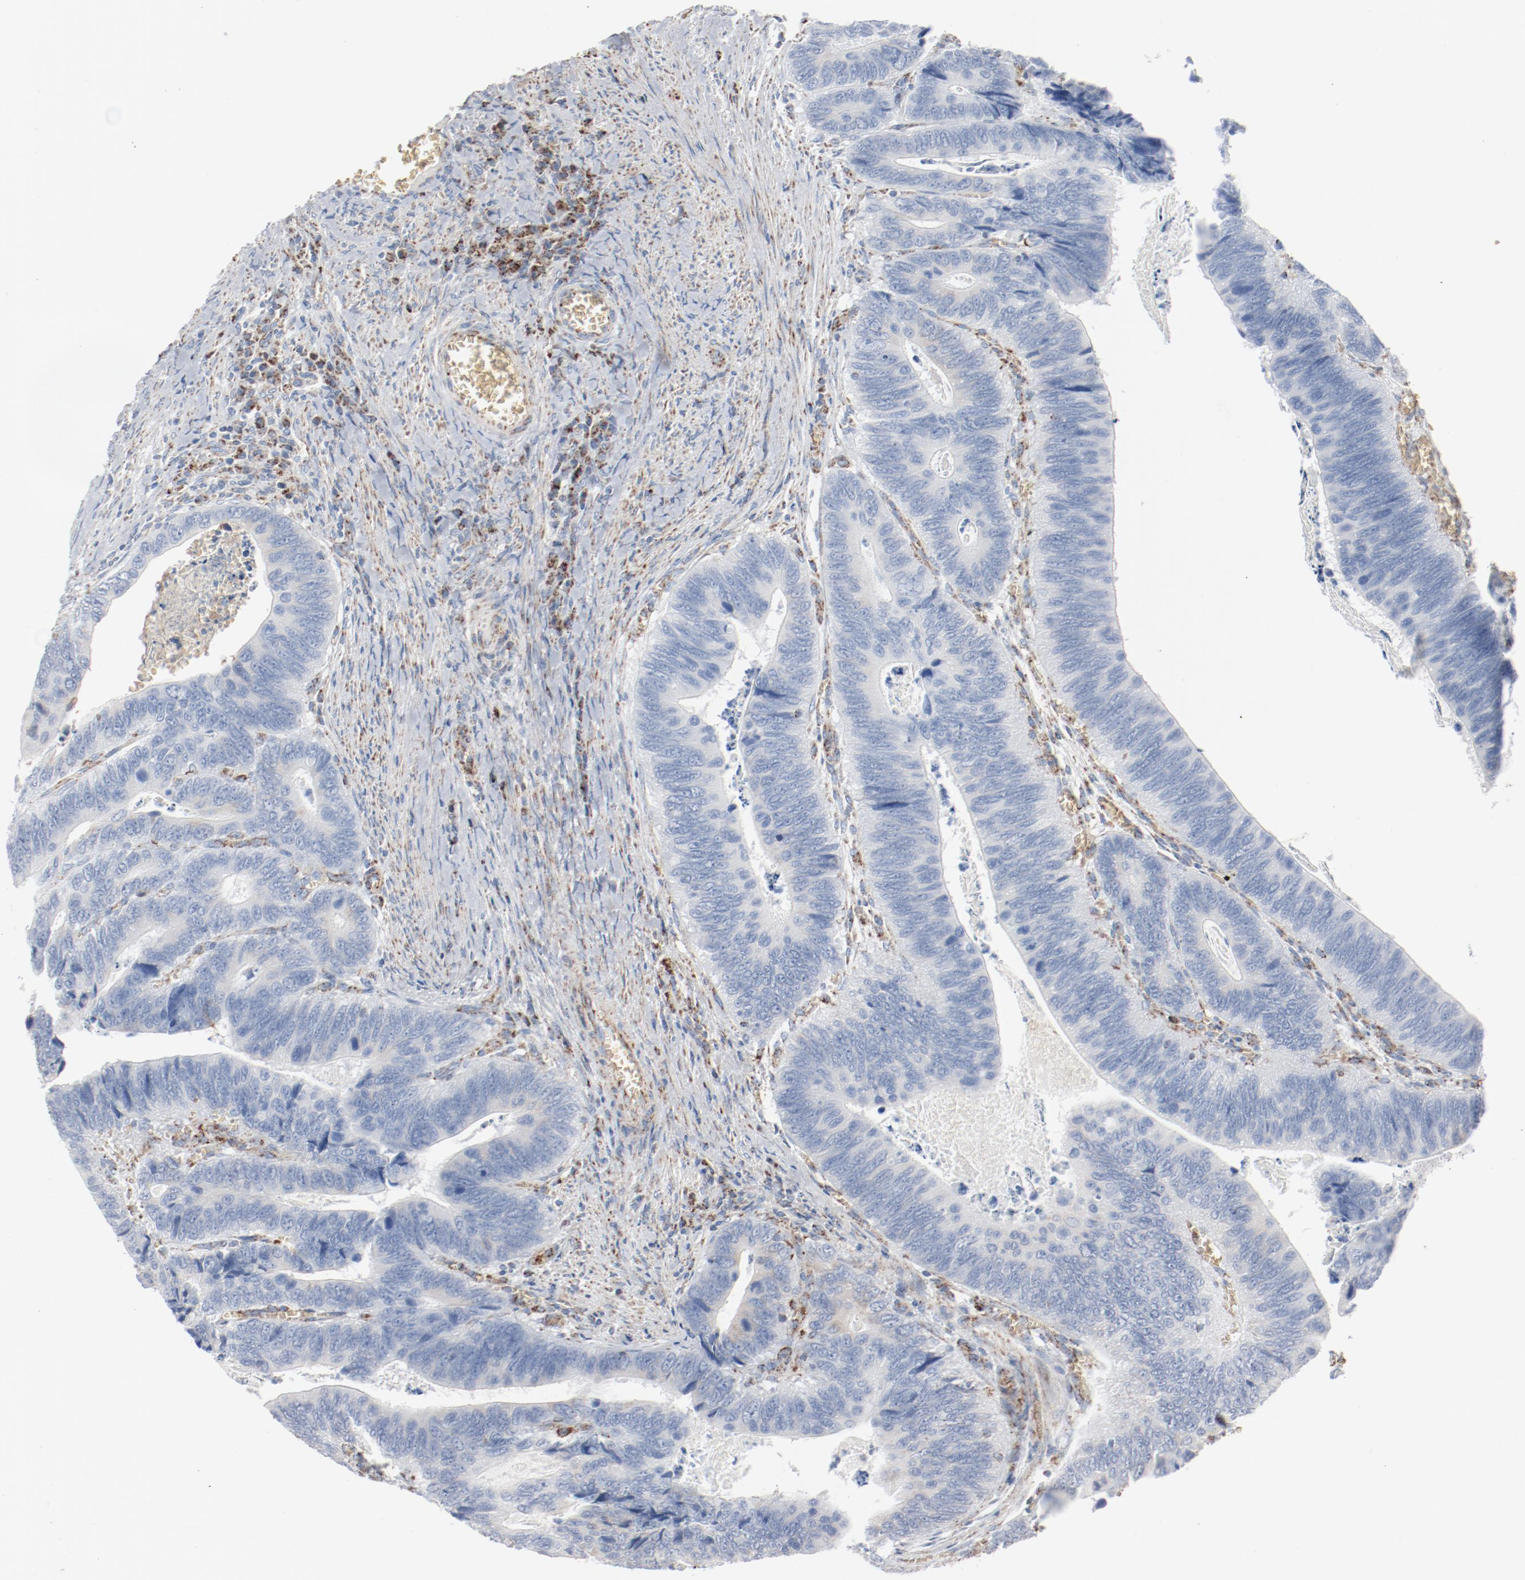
{"staining": {"intensity": "negative", "quantity": "none", "location": "none"}, "tissue": "colorectal cancer", "cell_type": "Tumor cells", "image_type": "cancer", "snomed": [{"axis": "morphology", "description": "Adenocarcinoma, NOS"}, {"axis": "topography", "description": "Colon"}], "caption": "A histopathology image of human adenocarcinoma (colorectal) is negative for staining in tumor cells.", "gene": "NDUFB8", "patient": {"sex": "male", "age": 72}}